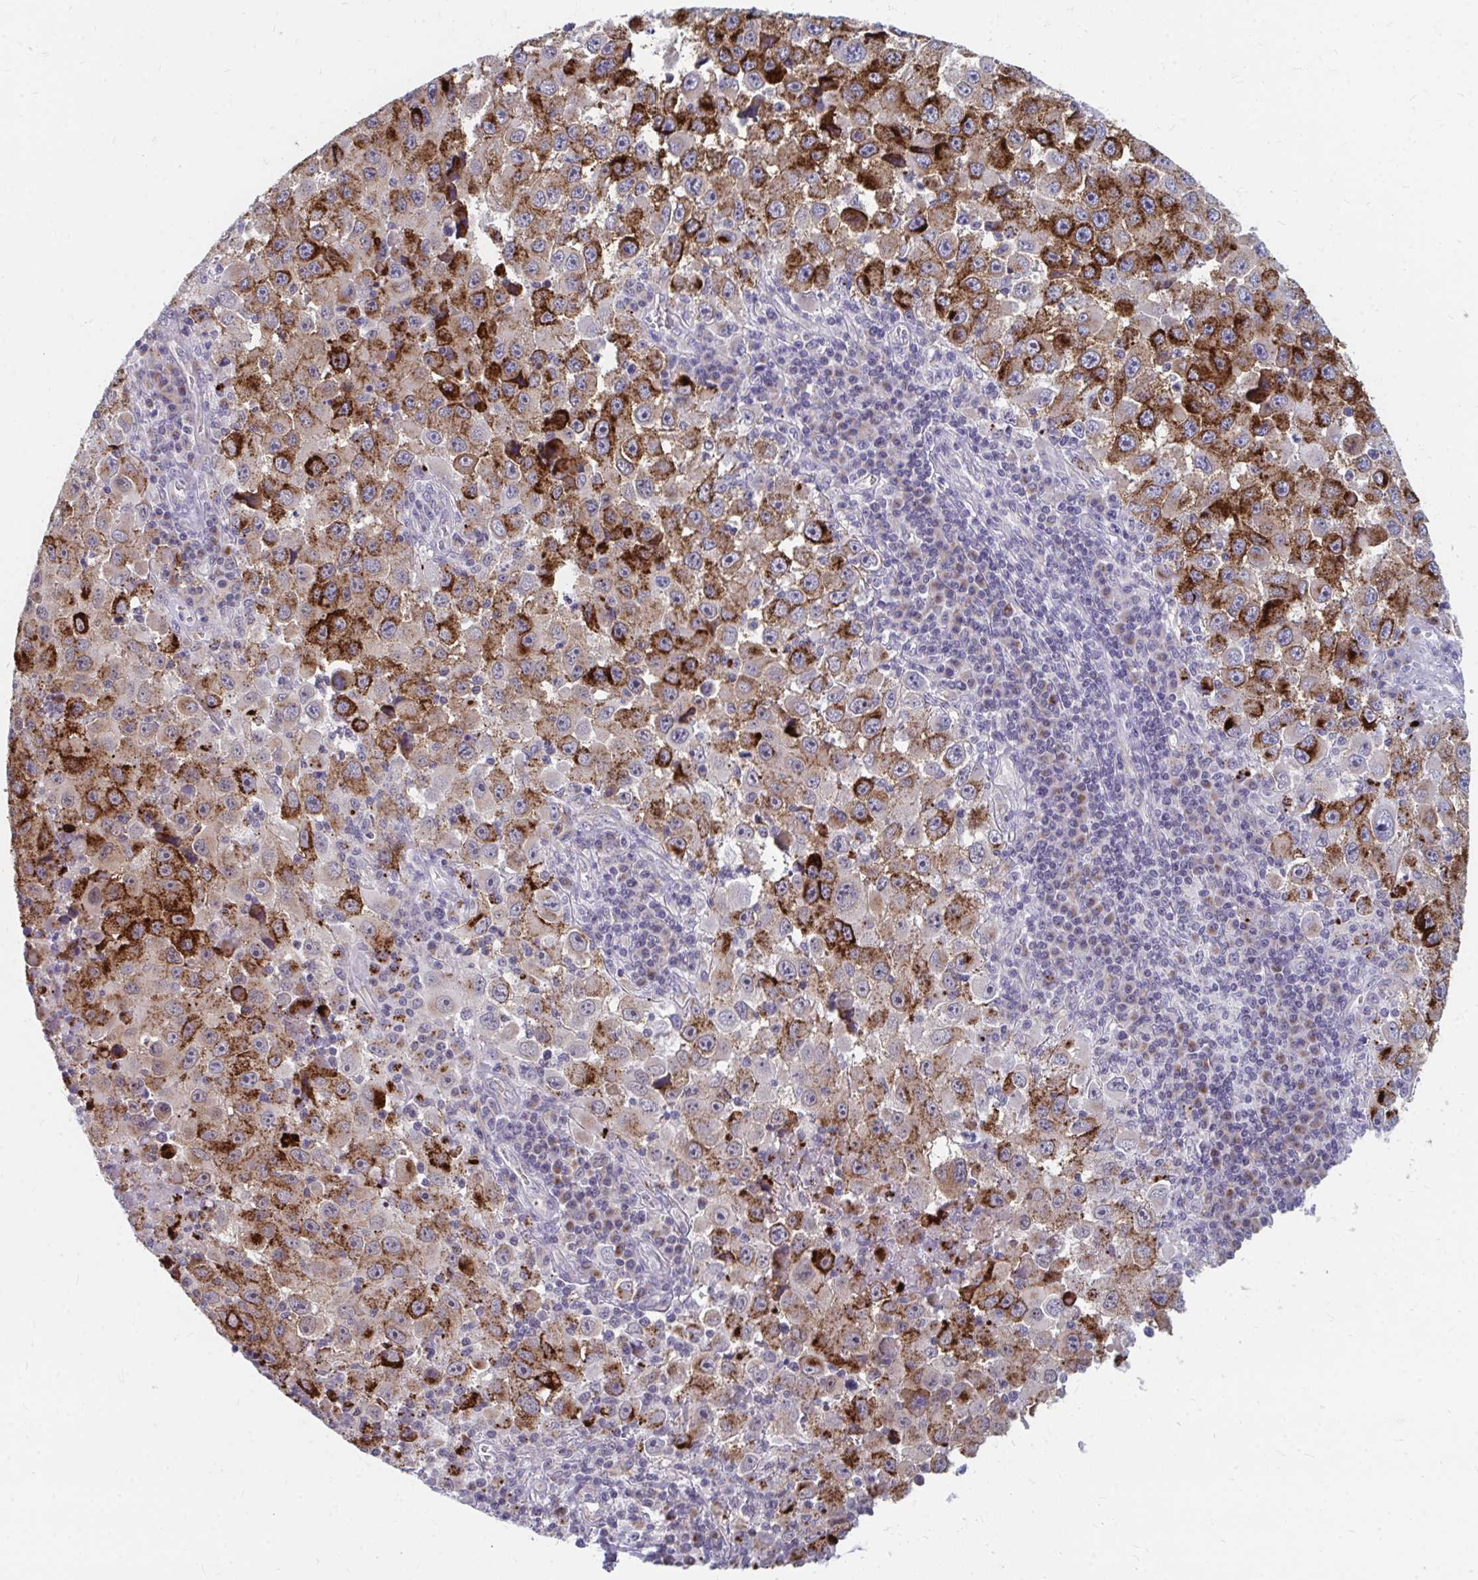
{"staining": {"intensity": "strong", "quantity": ">75%", "location": "cytoplasmic/membranous"}, "tissue": "melanoma", "cell_type": "Tumor cells", "image_type": "cancer", "snomed": [{"axis": "morphology", "description": "Malignant melanoma, Metastatic site"}, {"axis": "topography", "description": "Lymph node"}], "caption": "Immunohistochemical staining of human malignant melanoma (metastatic site) reveals high levels of strong cytoplasmic/membranous protein expression in about >75% of tumor cells.", "gene": "PABIR3", "patient": {"sex": "female", "age": 67}}